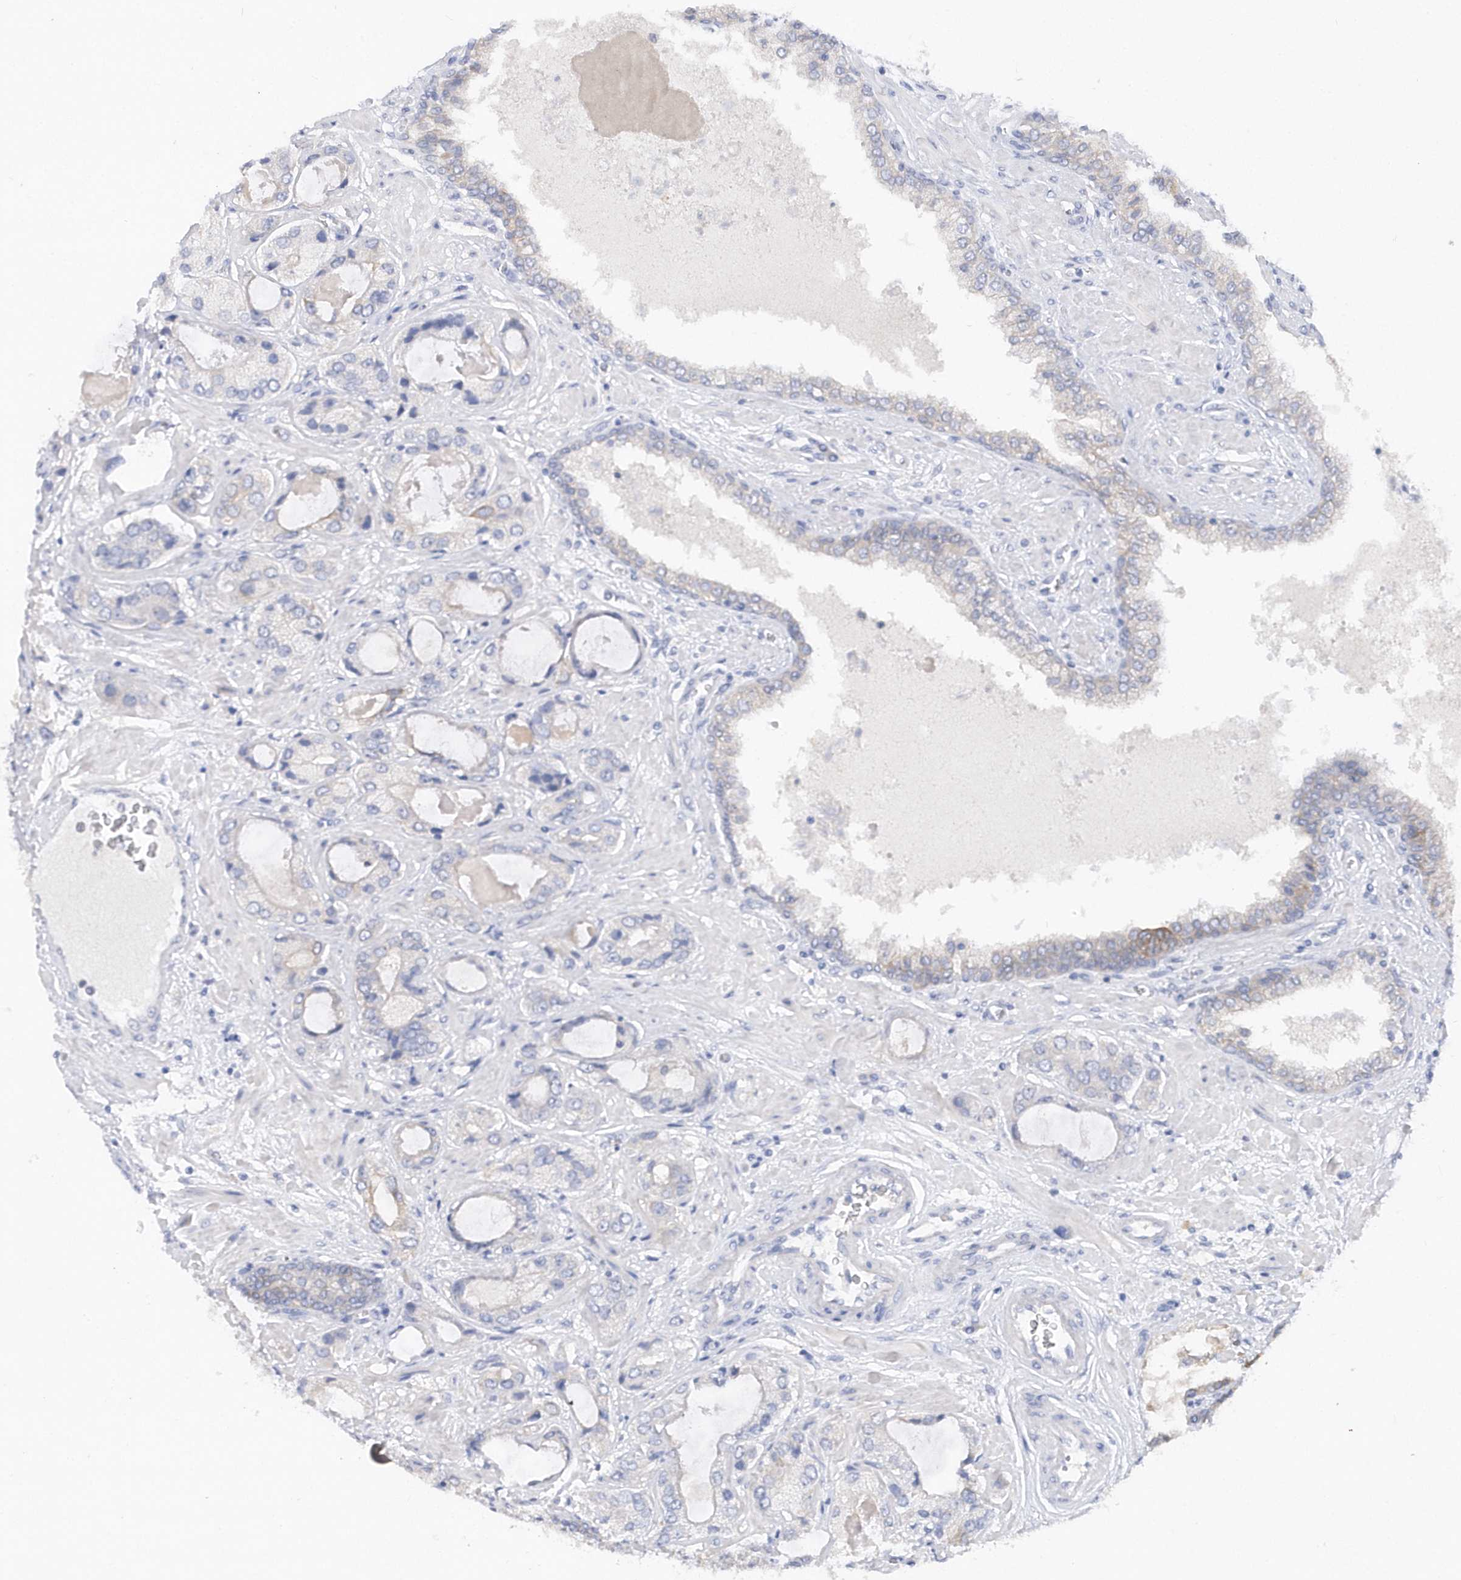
{"staining": {"intensity": "negative", "quantity": "none", "location": "none"}, "tissue": "prostate cancer", "cell_type": "Tumor cells", "image_type": "cancer", "snomed": [{"axis": "morphology", "description": "Adenocarcinoma, High grade"}, {"axis": "topography", "description": "Prostate"}], "caption": "IHC of prostate cancer (high-grade adenocarcinoma) displays no expression in tumor cells.", "gene": "RPE", "patient": {"sex": "male", "age": 59}}